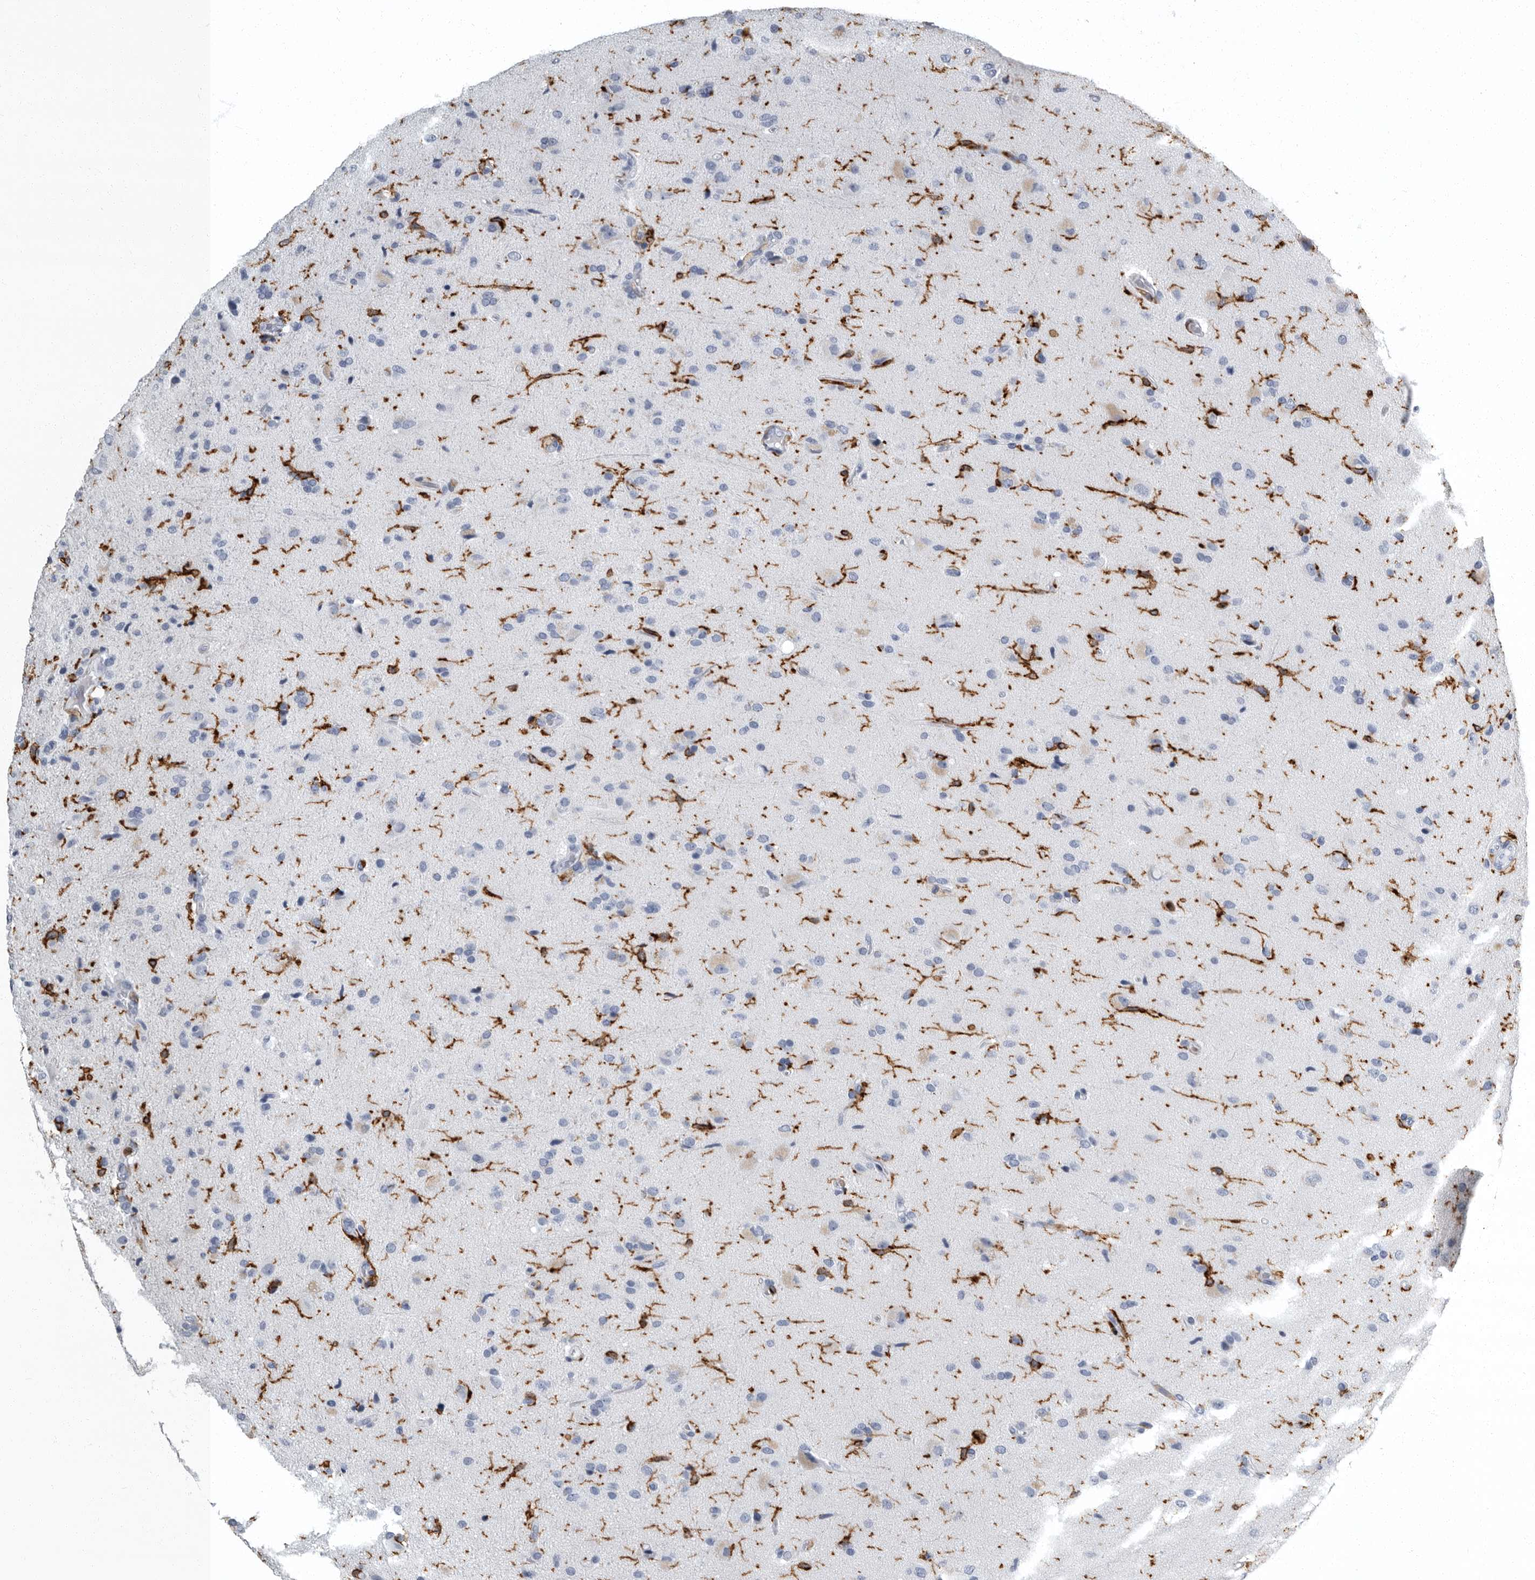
{"staining": {"intensity": "negative", "quantity": "none", "location": "none"}, "tissue": "glioma", "cell_type": "Tumor cells", "image_type": "cancer", "snomed": [{"axis": "morphology", "description": "Glioma, malignant, High grade"}, {"axis": "topography", "description": "Brain"}], "caption": "Image shows no significant protein positivity in tumor cells of malignant glioma (high-grade).", "gene": "FCER1G", "patient": {"sex": "male", "age": 72}}